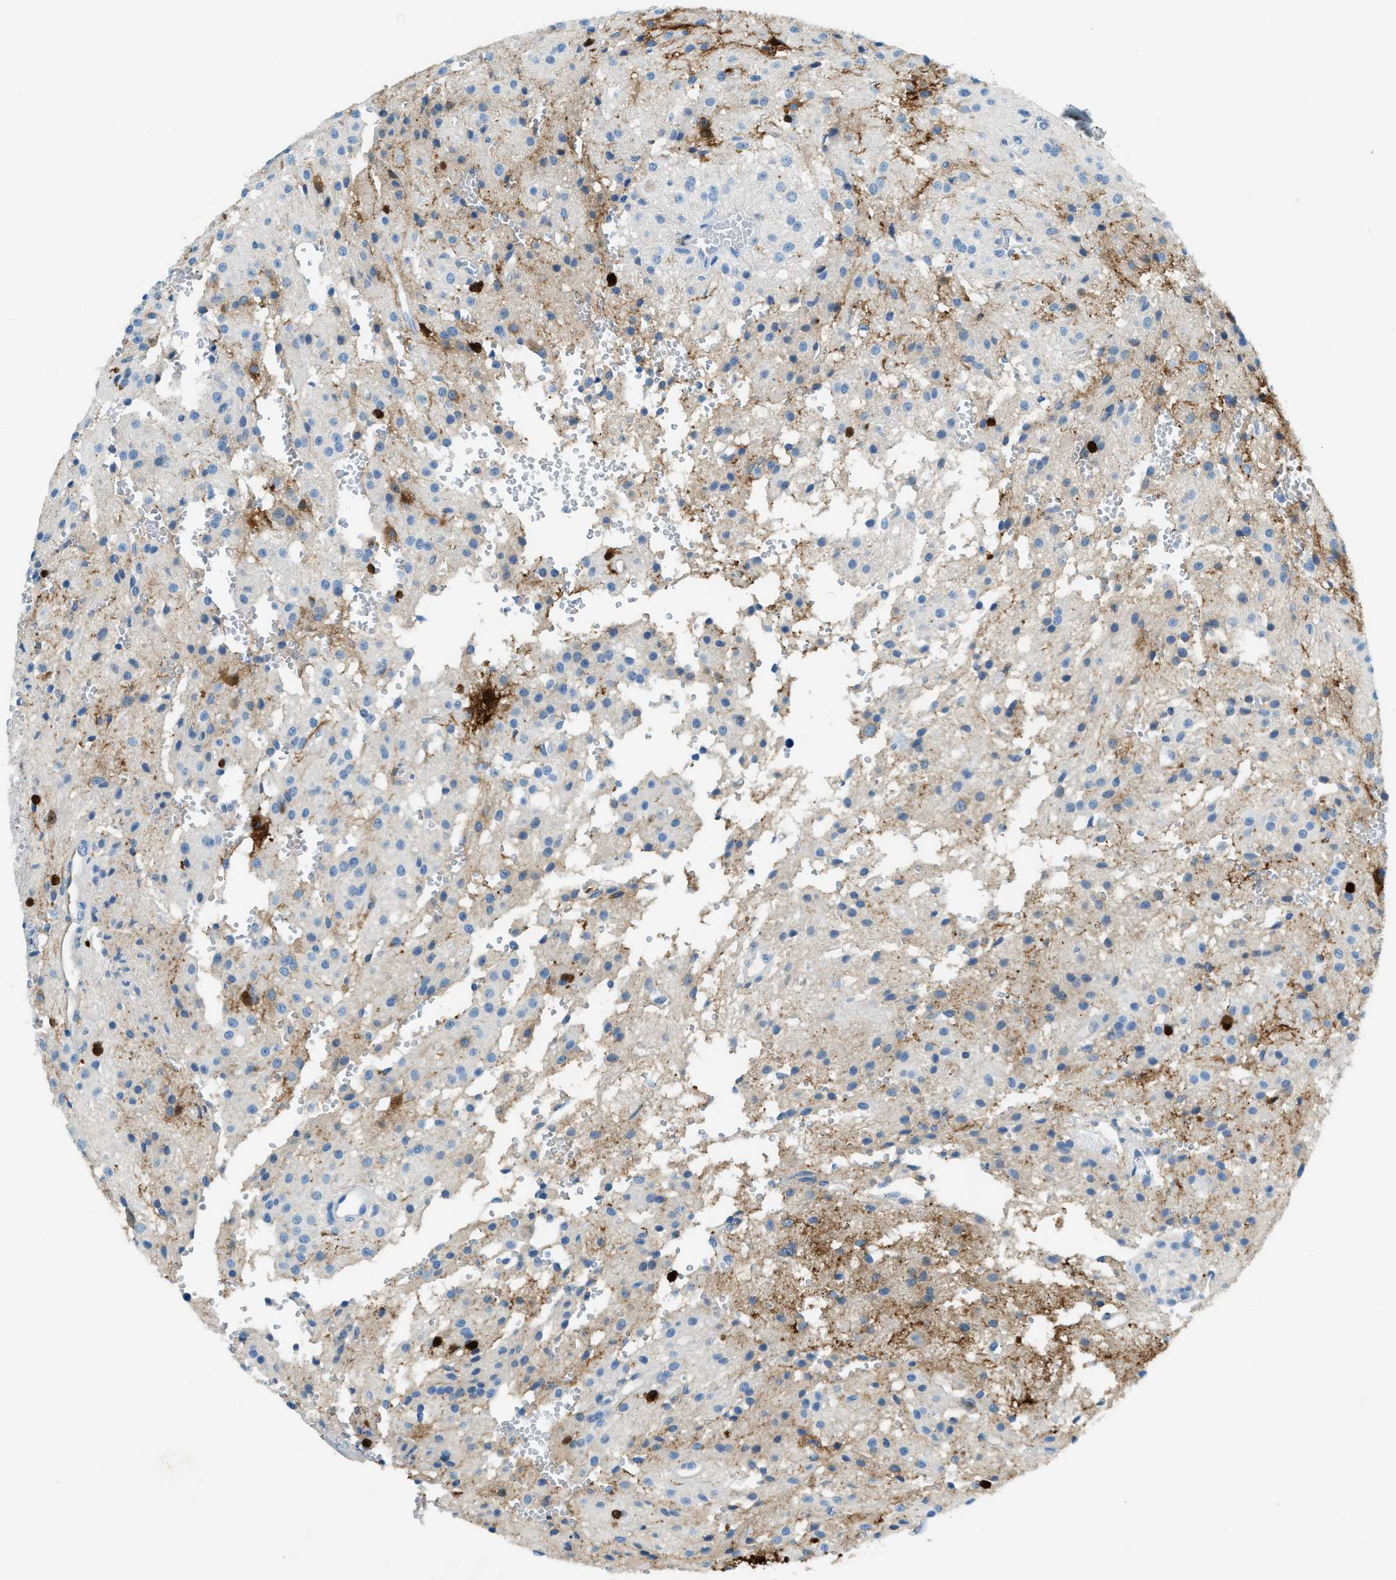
{"staining": {"intensity": "strong", "quantity": "<25%", "location": "cytoplasmic/membranous"}, "tissue": "glioma", "cell_type": "Tumor cells", "image_type": "cancer", "snomed": [{"axis": "morphology", "description": "Glioma, malignant, High grade"}, {"axis": "topography", "description": "Brain"}], "caption": "An IHC micrograph of neoplastic tissue is shown. Protein staining in brown labels strong cytoplasmic/membranous positivity in glioma within tumor cells. Ihc stains the protein in brown and the nuclei are stained blue.", "gene": "MATCAP2", "patient": {"sex": "female", "age": 59}}